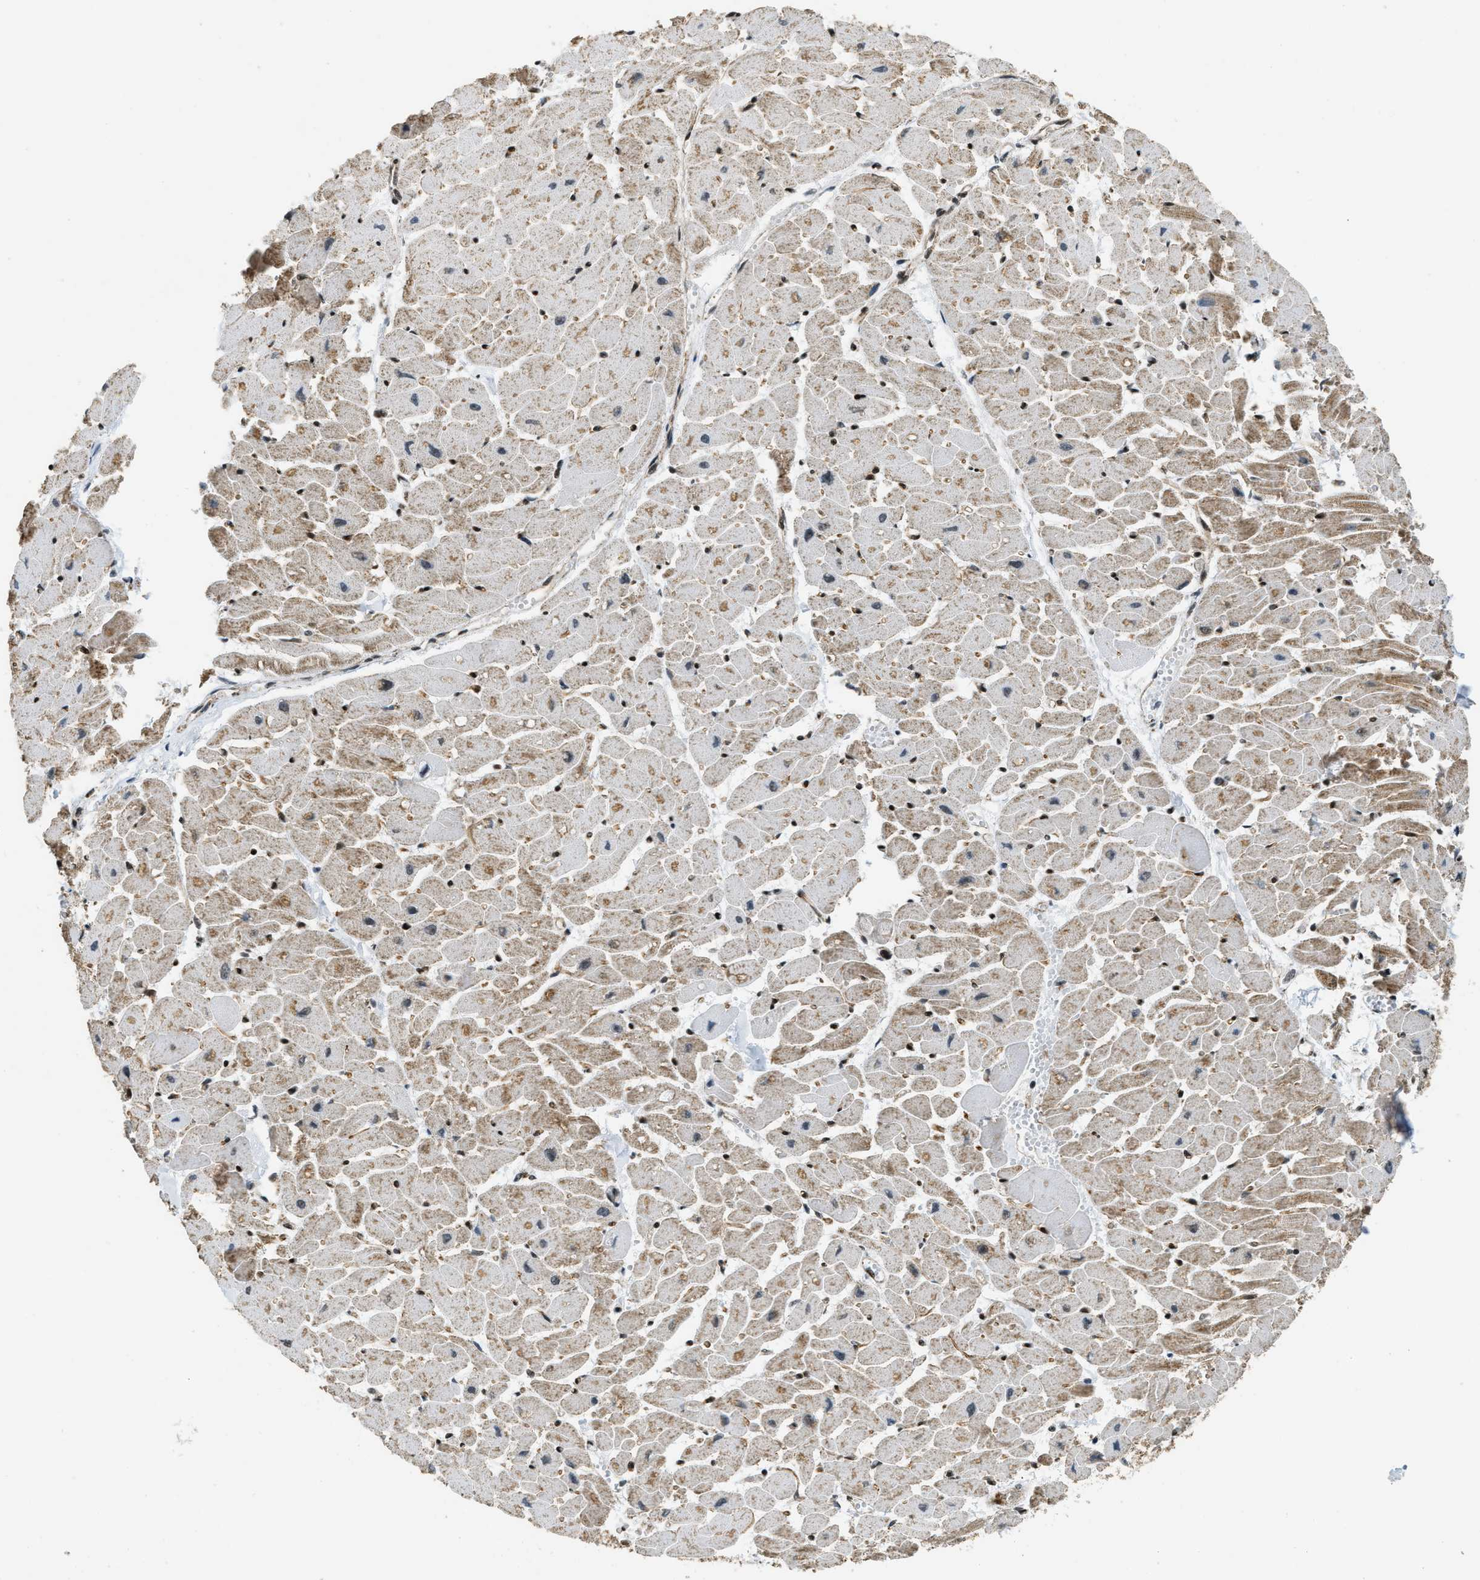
{"staining": {"intensity": "moderate", "quantity": "25%-75%", "location": "cytoplasmic/membranous"}, "tissue": "heart muscle", "cell_type": "Cardiomyocytes", "image_type": "normal", "snomed": [{"axis": "morphology", "description": "Normal tissue, NOS"}, {"axis": "topography", "description": "Heart"}], "caption": "Moderate cytoplasmic/membranous expression is appreciated in about 25%-75% of cardiomyocytes in benign heart muscle. (DAB (3,3'-diaminobenzidine) IHC, brown staining for protein, blue staining for nuclei).", "gene": "GABPB1", "patient": {"sex": "female", "age": 19}}